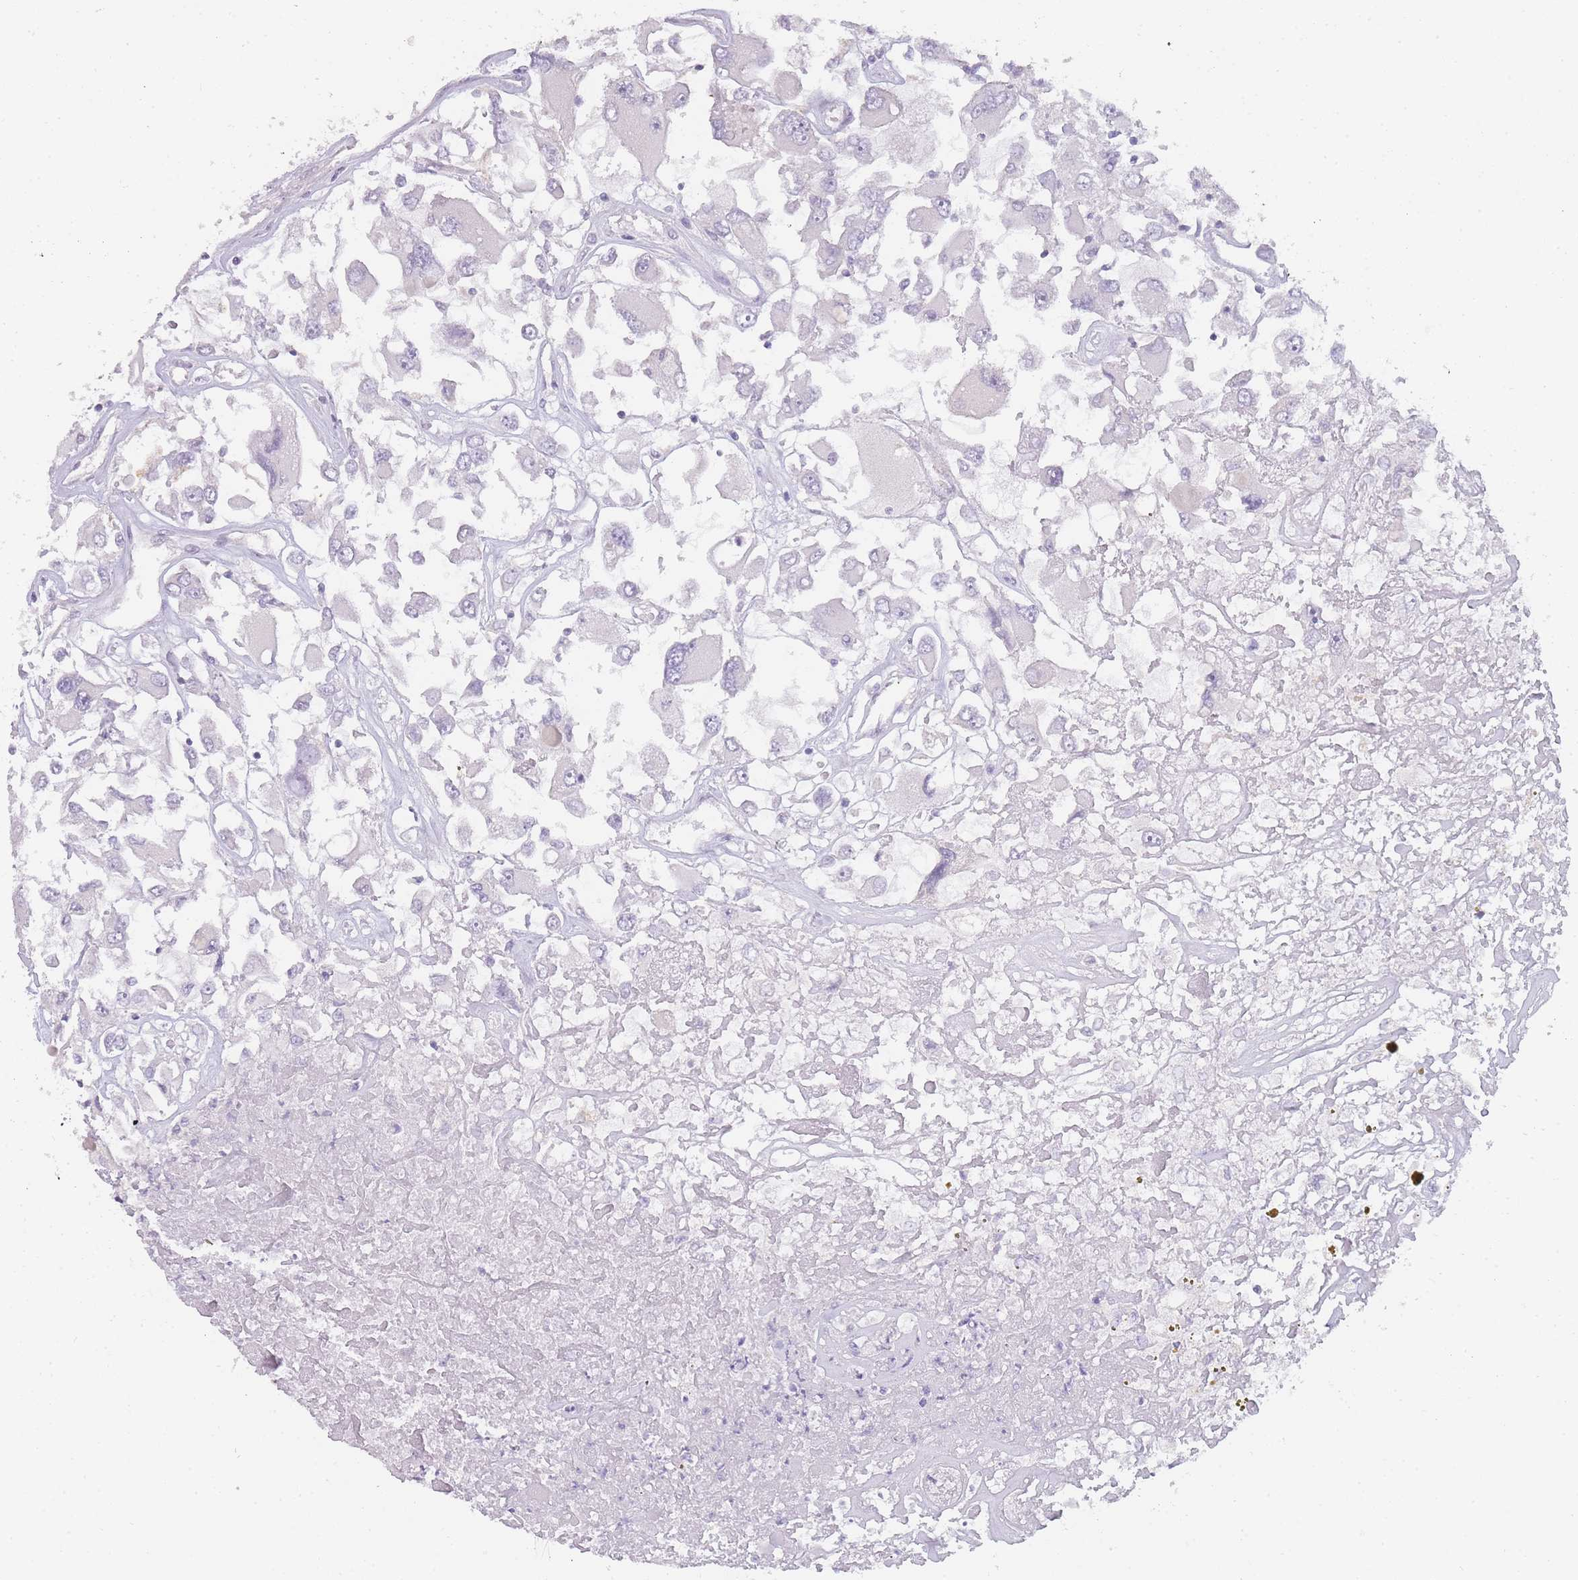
{"staining": {"intensity": "negative", "quantity": "none", "location": "none"}, "tissue": "renal cancer", "cell_type": "Tumor cells", "image_type": "cancer", "snomed": [{"axis": "morphology", "description": "Adenocarcinoma, NOS"}, {"axis": "topography", "description": "Kidney"}], "caption": "Tumor cells show no significant positivity in renal adenocarcinoma.", "gene": "INS", "patient": {"sex": "female", "age": 52}}